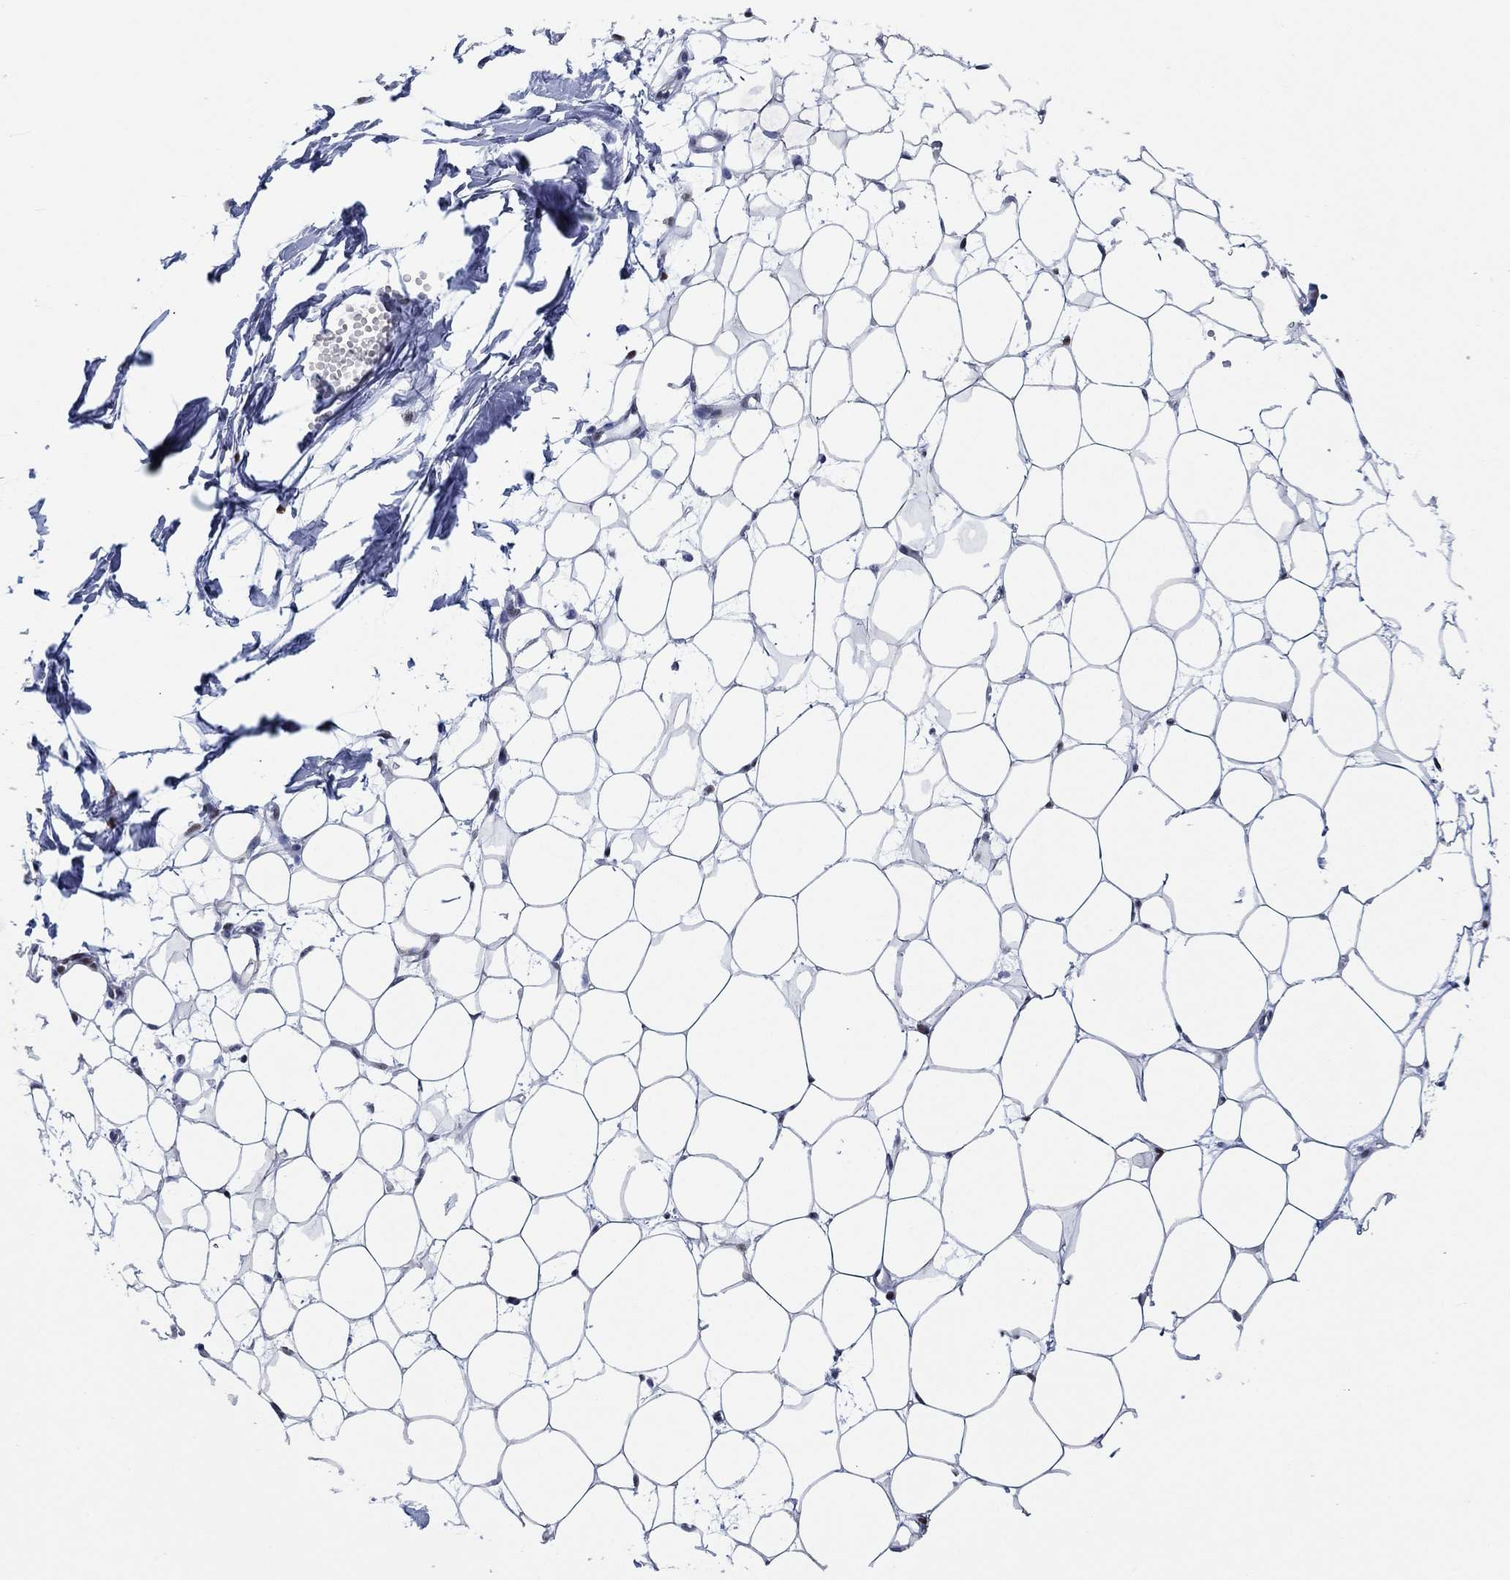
{"staining": {"intensity": "negative", "quantity": "none", "location": "none"}, "tissue": "breast", "cell_type": "Adipocytes", "image_type": "normal", "snomed": [{"axis": "morphology", "description": "Normal tissue, NOS"}, {"axis": "topography", "description": "Breast"}], "caption": "IHC photomicrograph of unremarkable human breast stained for a protein (brown), which displays no staining in adipocytes.", "gene": "ZEB1", "patient": {"sex": "female", "age": 37}}